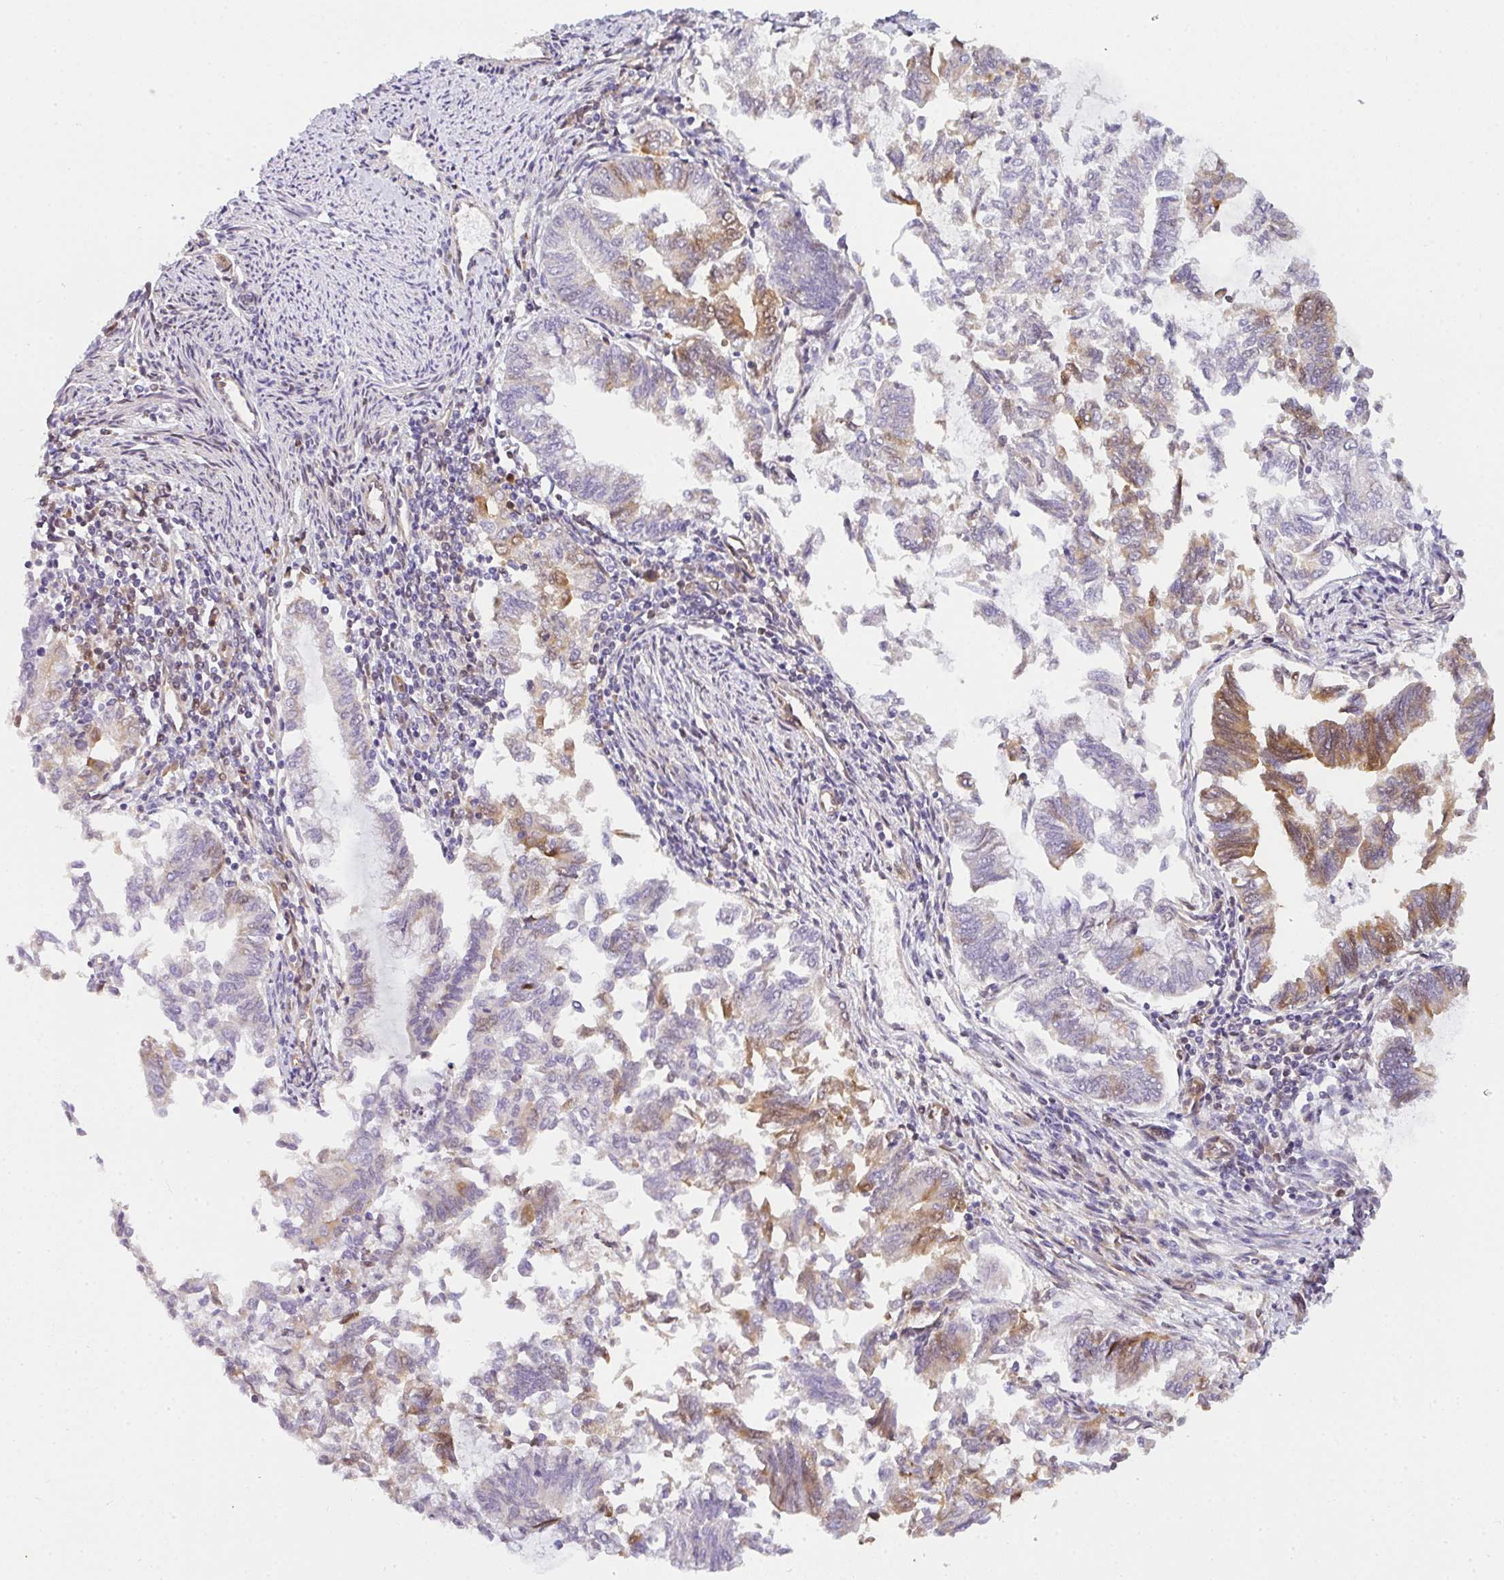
{"staining": {"intensity": "moderate", "quantity": "25%-75%", "location": "cytoplasmic/membranous"}, "tissue": "endometrial cancer", "cell_type": "Tumor cells", "image_type": "cancer", "snomed": [{"axis": "morphology", "description": "Adenocarcinoma, NOS"}, {"axis": "topography", "description": "Endometrium"}], "caption": "Tumor cells show medium levels of moderate cytoplasmic/membranous staining in approximately 25%-75% of cells in adenocarcinoma (endometrial).", "gene": "COX7B", "patient": {"sex": "female", "age": 79}}